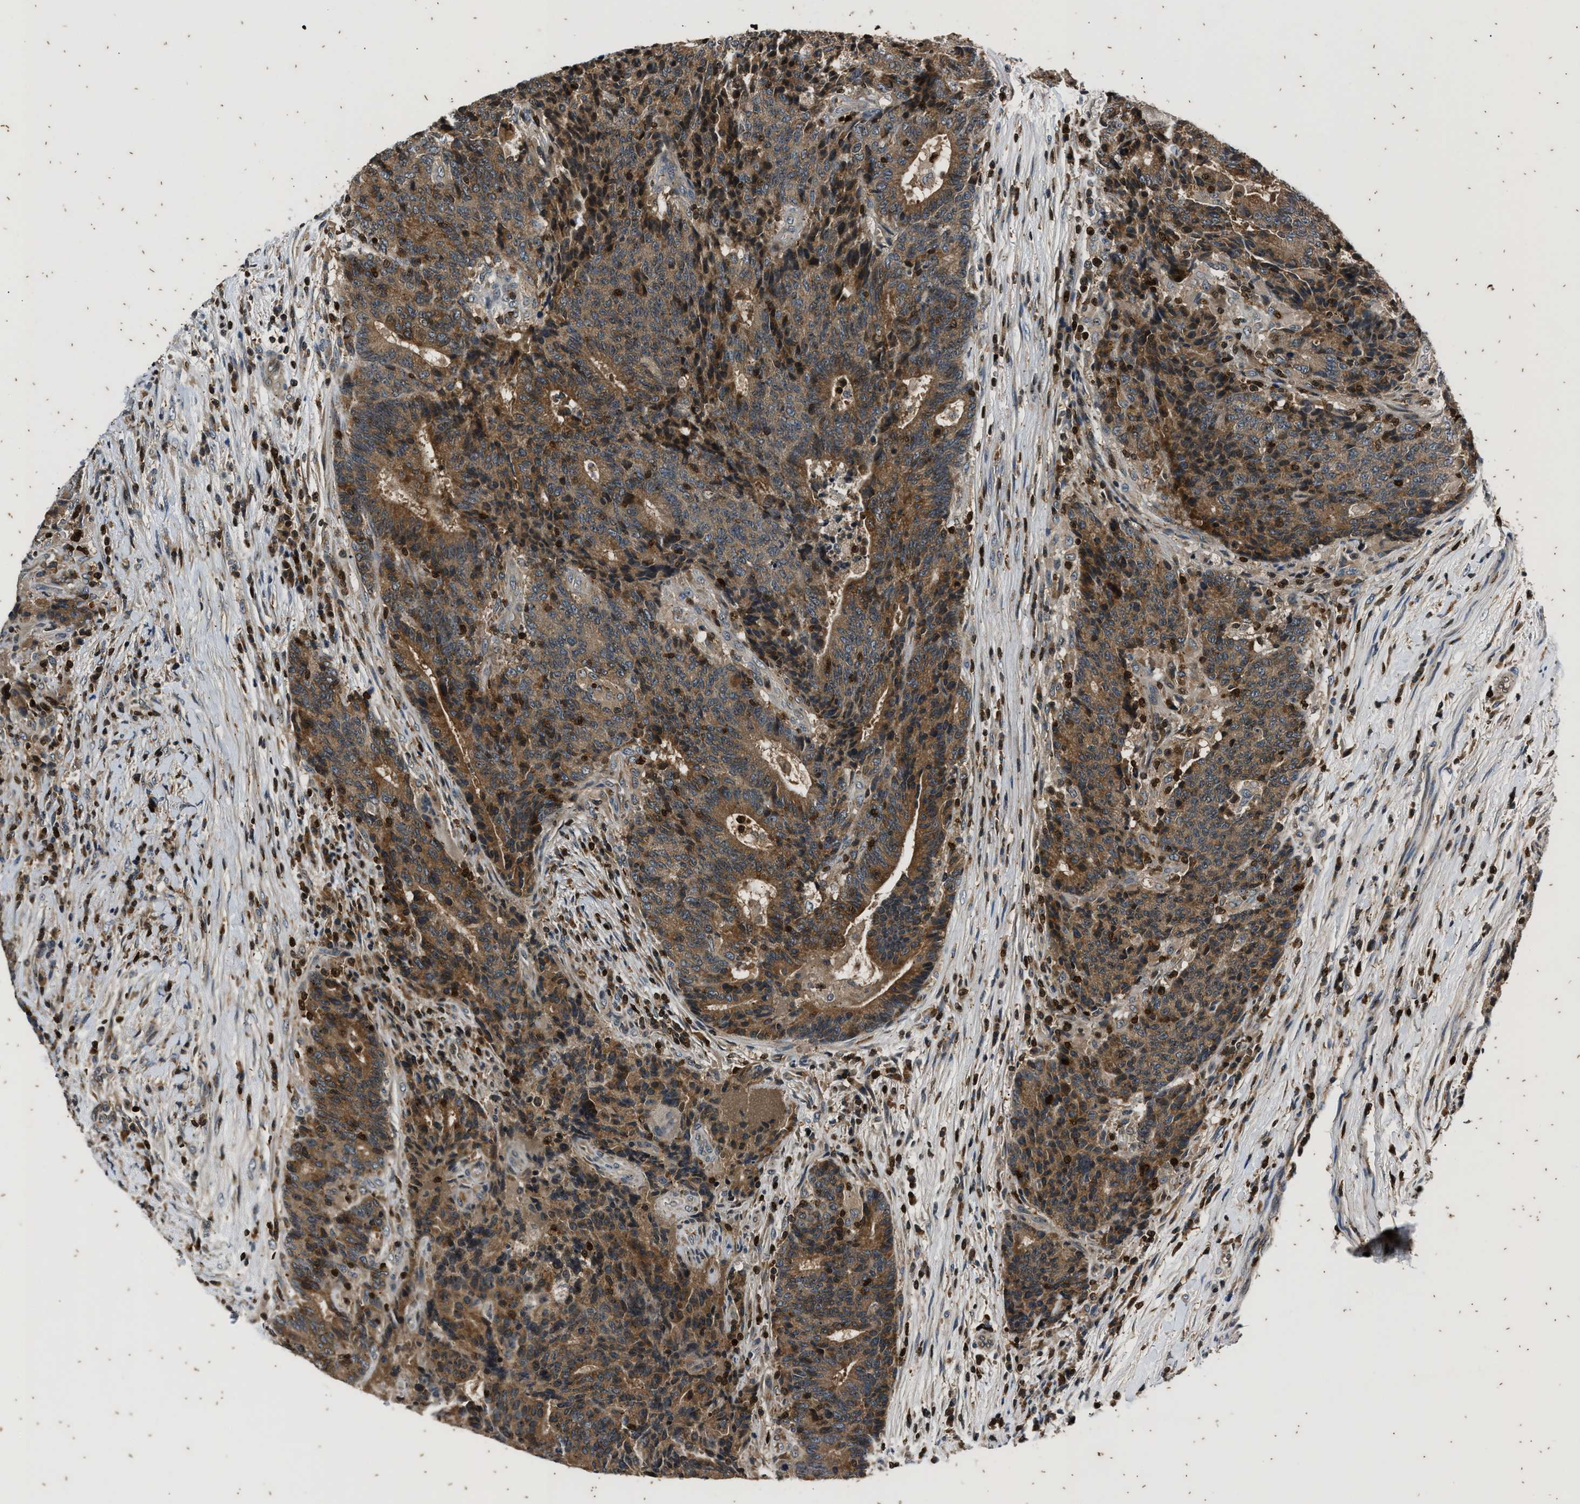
{"staining": {"intensity": "moderate", "quantity": ">75%", "location": "cytoplasmic/membranous"}, "tissue": "colorectal cancer", "cell_type": "Tumor cells", "image_type": "cancer", "snomed": [{"axis": "morphology", "description": "Normal tissue, NOS"}, {"axis": "morphology", "description": "Adenocarcinoma, NOS"}, {"axis": "topography", "description": "Colon"}], "caption": "Immunohistochemistry (IHC) (DAB (3,3'-diaminobenzidine)) staining of colorectal cancer (adenocarcinoma) reveals moderate cytoplasmic/membranous protein expression in approximately >75% of tumor cells. The staining is performed using DAB brown chromogen to label protein expression. The nuclei are counter-stained blue using hematoxylin.", "gene": "PTPN7", "patient": {"sex": "female", "age": 75}}